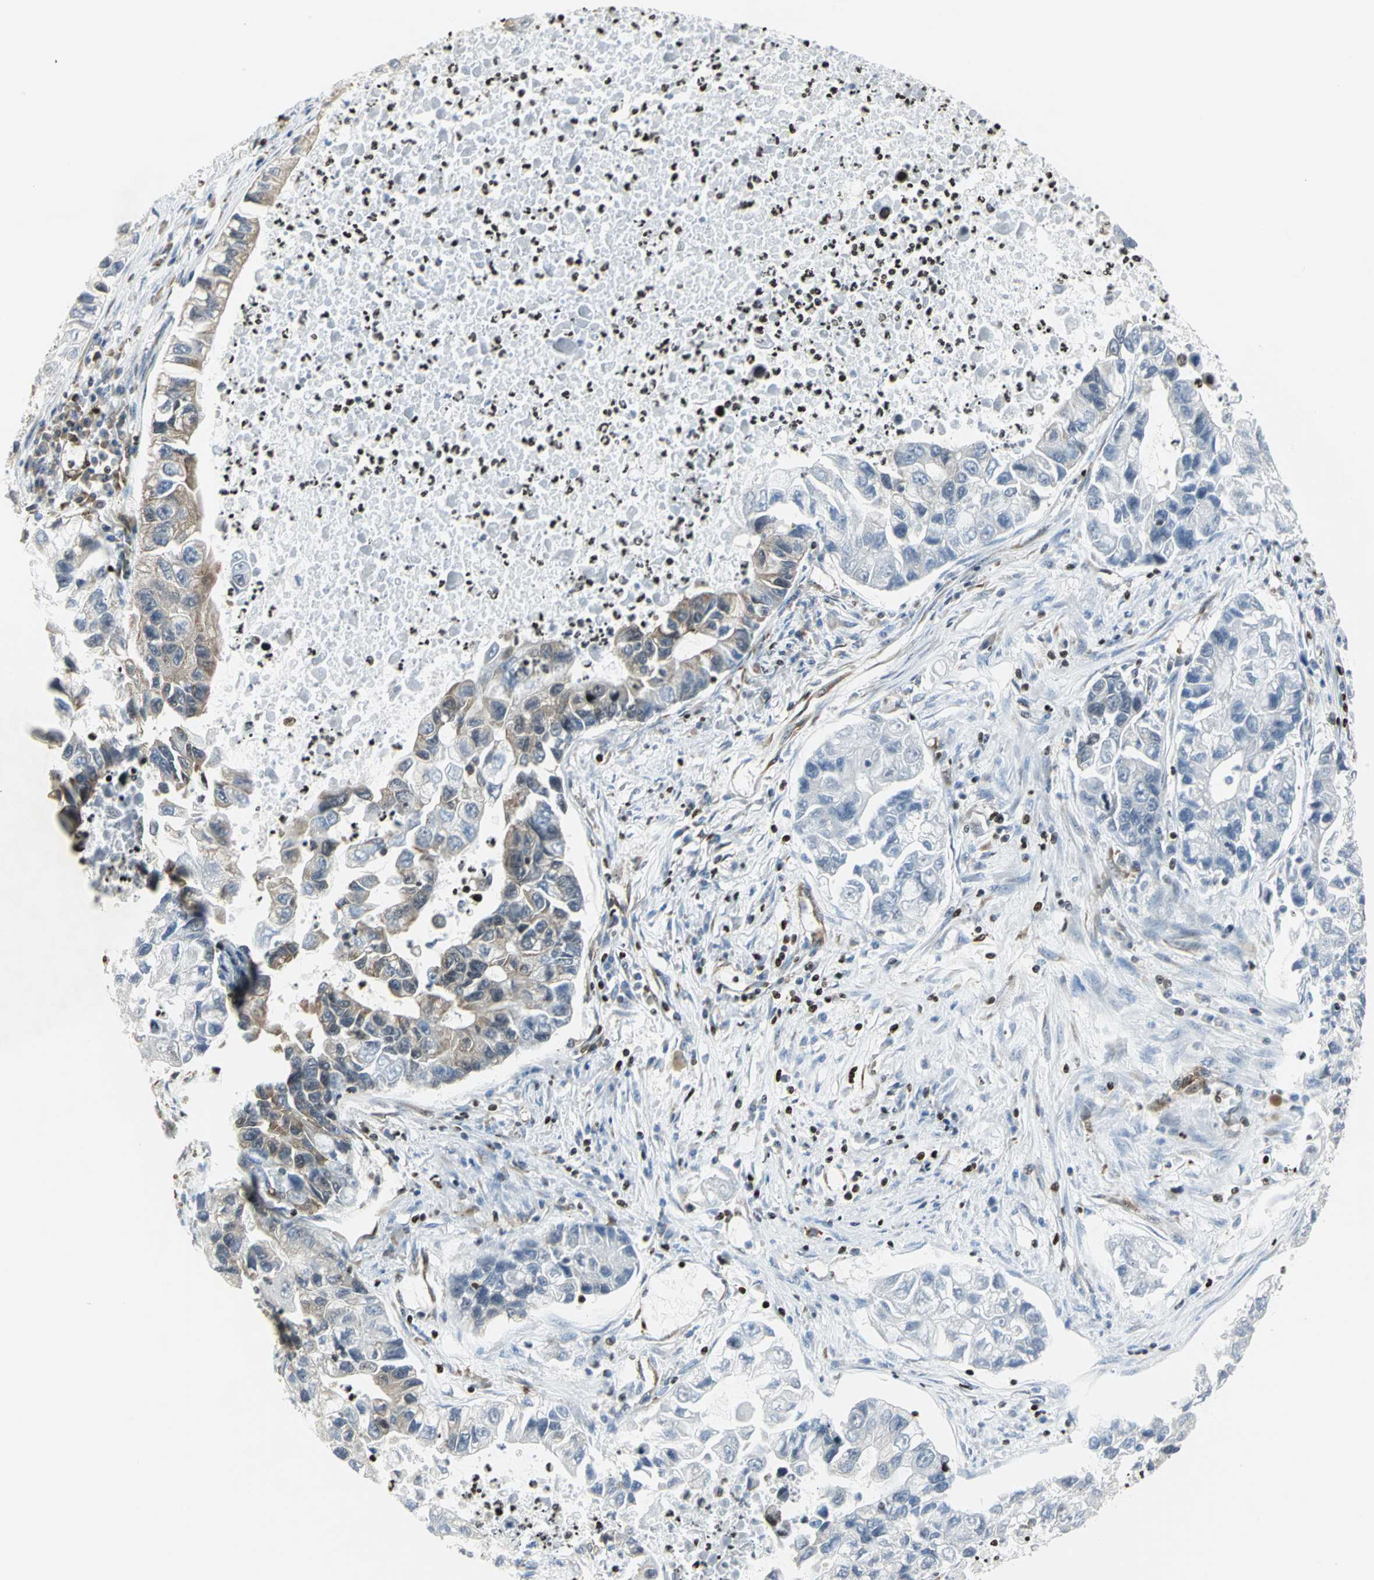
{"staining": {"intensity": "weak", "quantity": "25%-75%", "location": "cytoplasmic/membranous,nuclear"}, "tissue": "lung cancer", "cell_type": "Tumor cells", "image_type": "cancer", "snomed": [{"axis": "morphology", "description": "Adenocarcinoma, NOS"}, {"axis": "topography", "description": "Lung"}], "caption": "Protein analysis of lung cancer (adenocarcinoma) tissue demonstrates weak cytoplasmic/membranous and nuclear staining in approximately 25%-75% of tumor cells.", "gene": "HMGB1", "patient": {"sex": "female", "age": 51}}